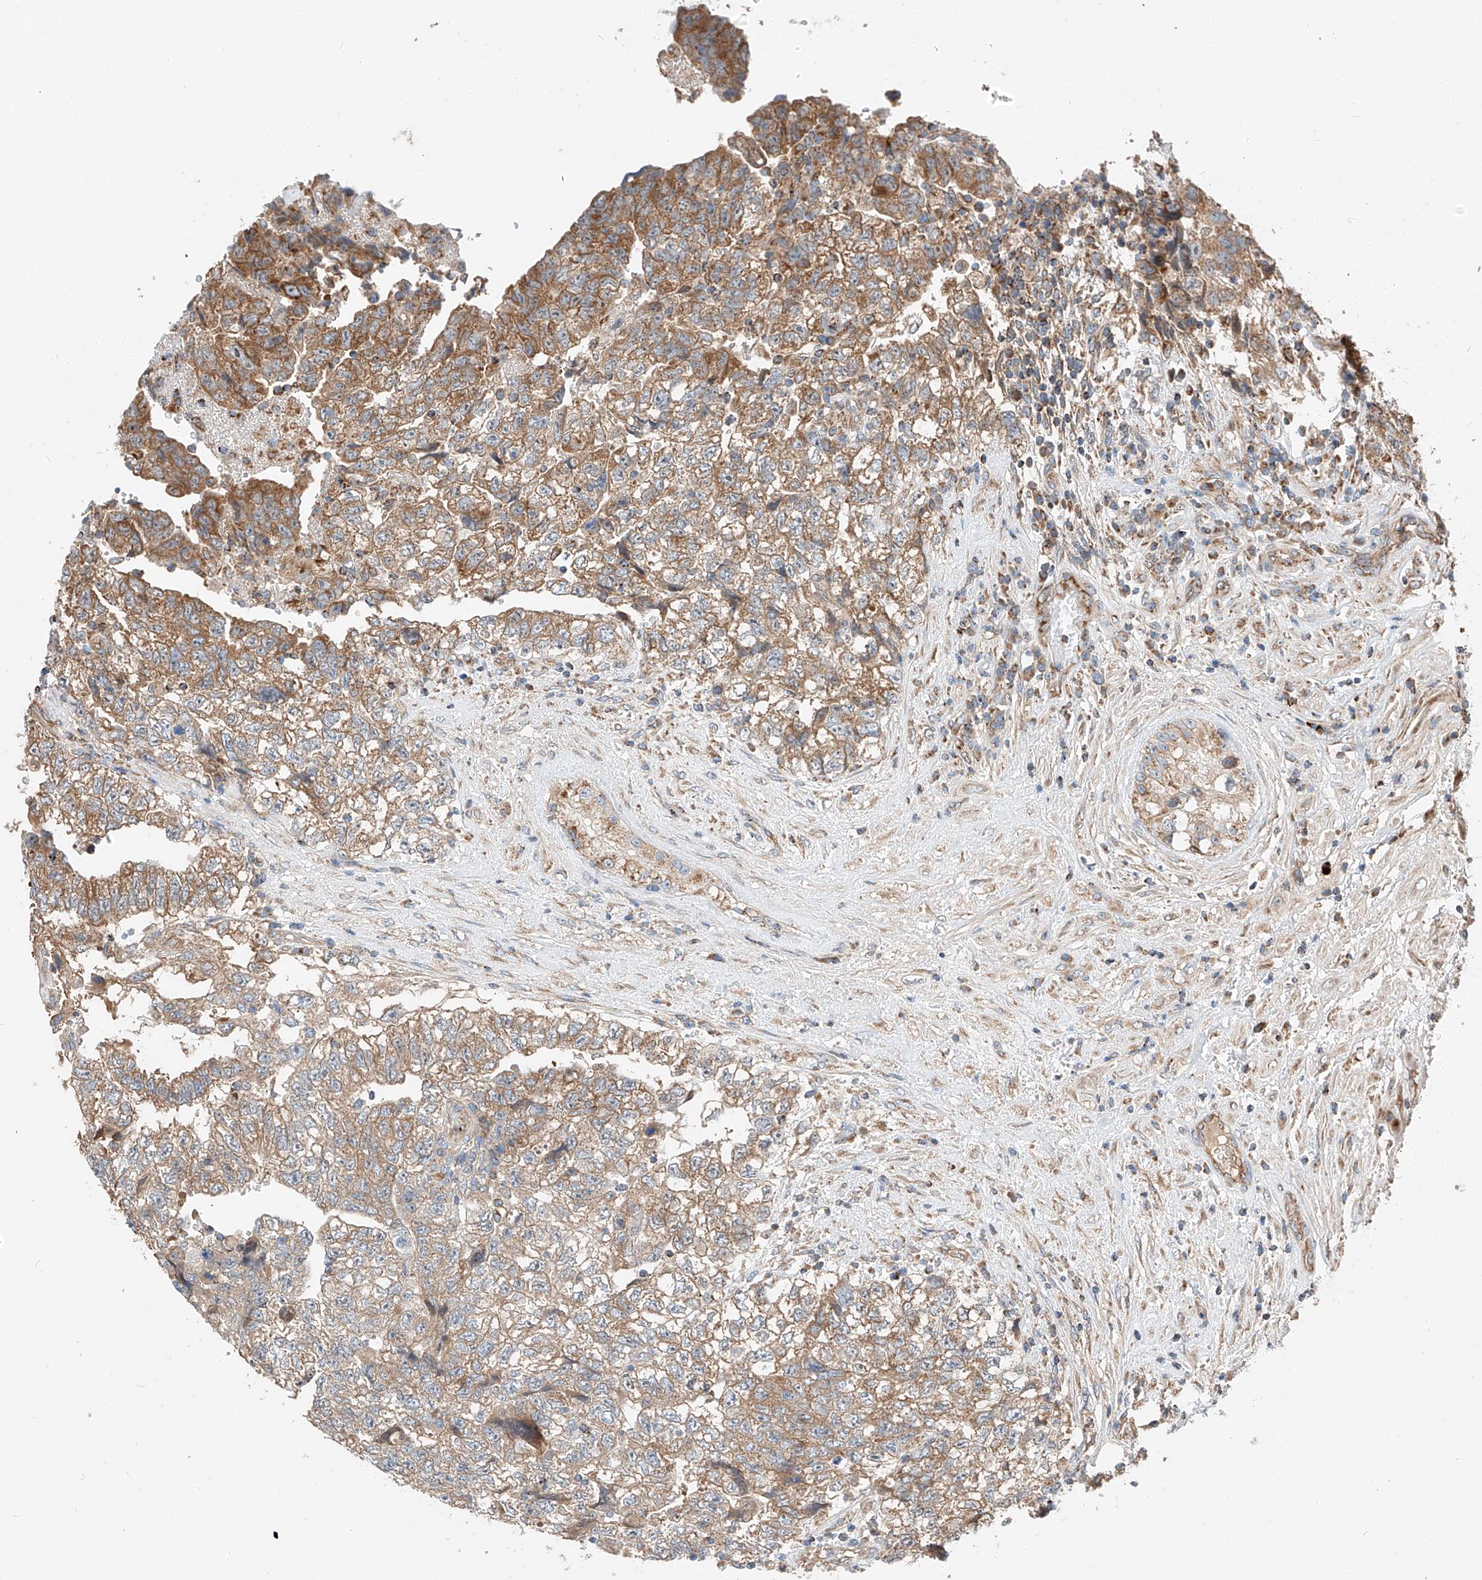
{"staining": {"intensity": "moderate", "quantity": ">75%", "location": "cytoplasmic/membranous"}, "tissue": "testis cancer", "cell_type": "Tumor cells", "image_type": "cancer", "snomed": [{"axis": "morphology", "description": "Carcinoma, Embryonal, NOS"}, {"axis": "topography", "description": "Testis"}], "caption": "A histopathology image of human embryonal carcinoma (testis) stained for a protein displays moderate cytoplasmic/membranous brown staining in tumor cells.", "gene": "RUSC1", "patient": {"sex": "male", "age": 36}}